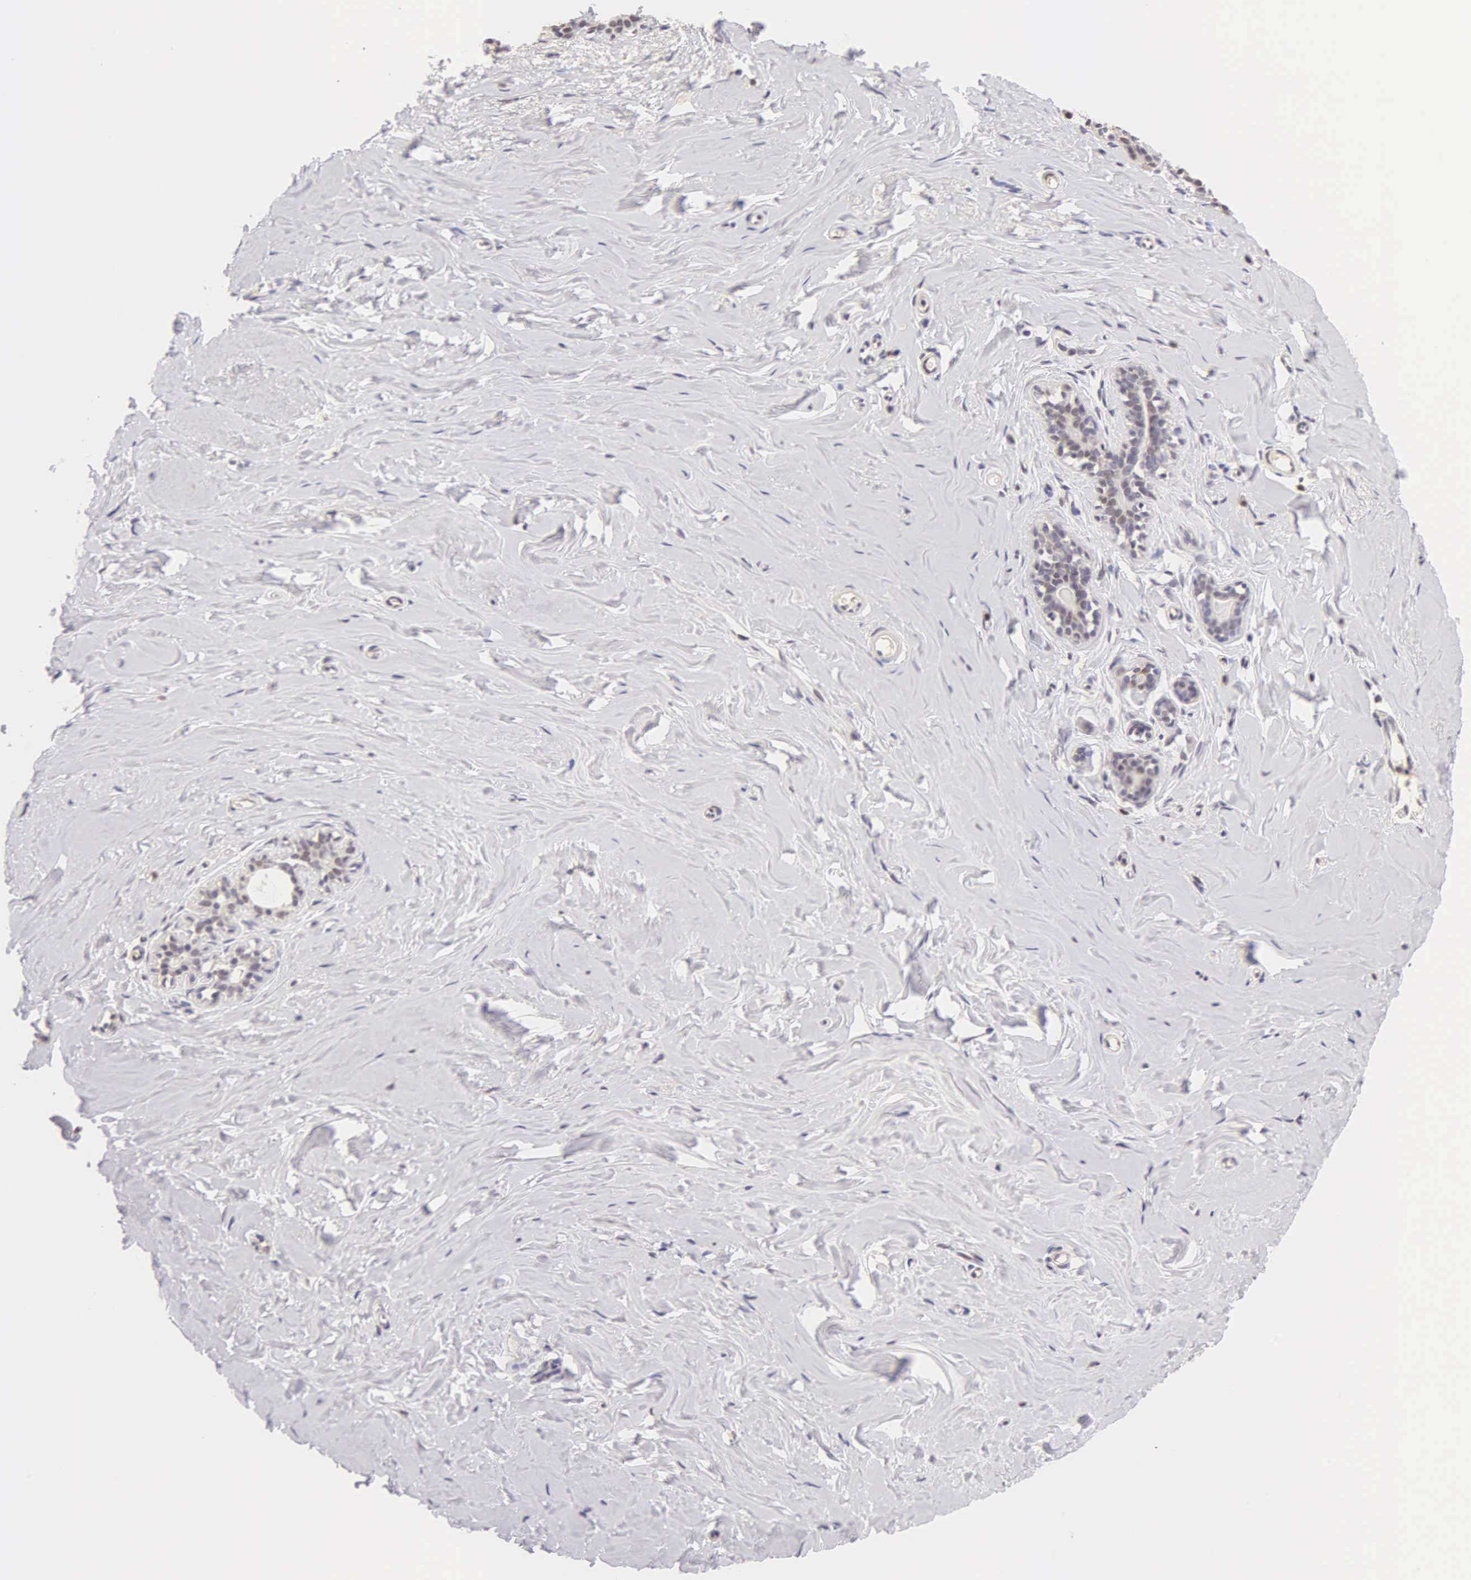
{"staining": {"intensity": "negative", "quantity": "none", "location": "none"}, "tissue": "breast", "cell_type": "Adipocytes", "image_type": "normal", "snomed": [{"axis": "morphology", "description": "Normal tissue, NOS"}, {"axis": "topography", "description": "Breast"}], "caption": "Unremarkable breast was stained to show a protein in brown. There is no significant expression in adipocytes. (DAB (3,3'-diaminobenzidine) immunohistochemistry with hematoxylin counter stain).", "gene": "MKI67", "patient": {"sex": "female", "age": 45}}